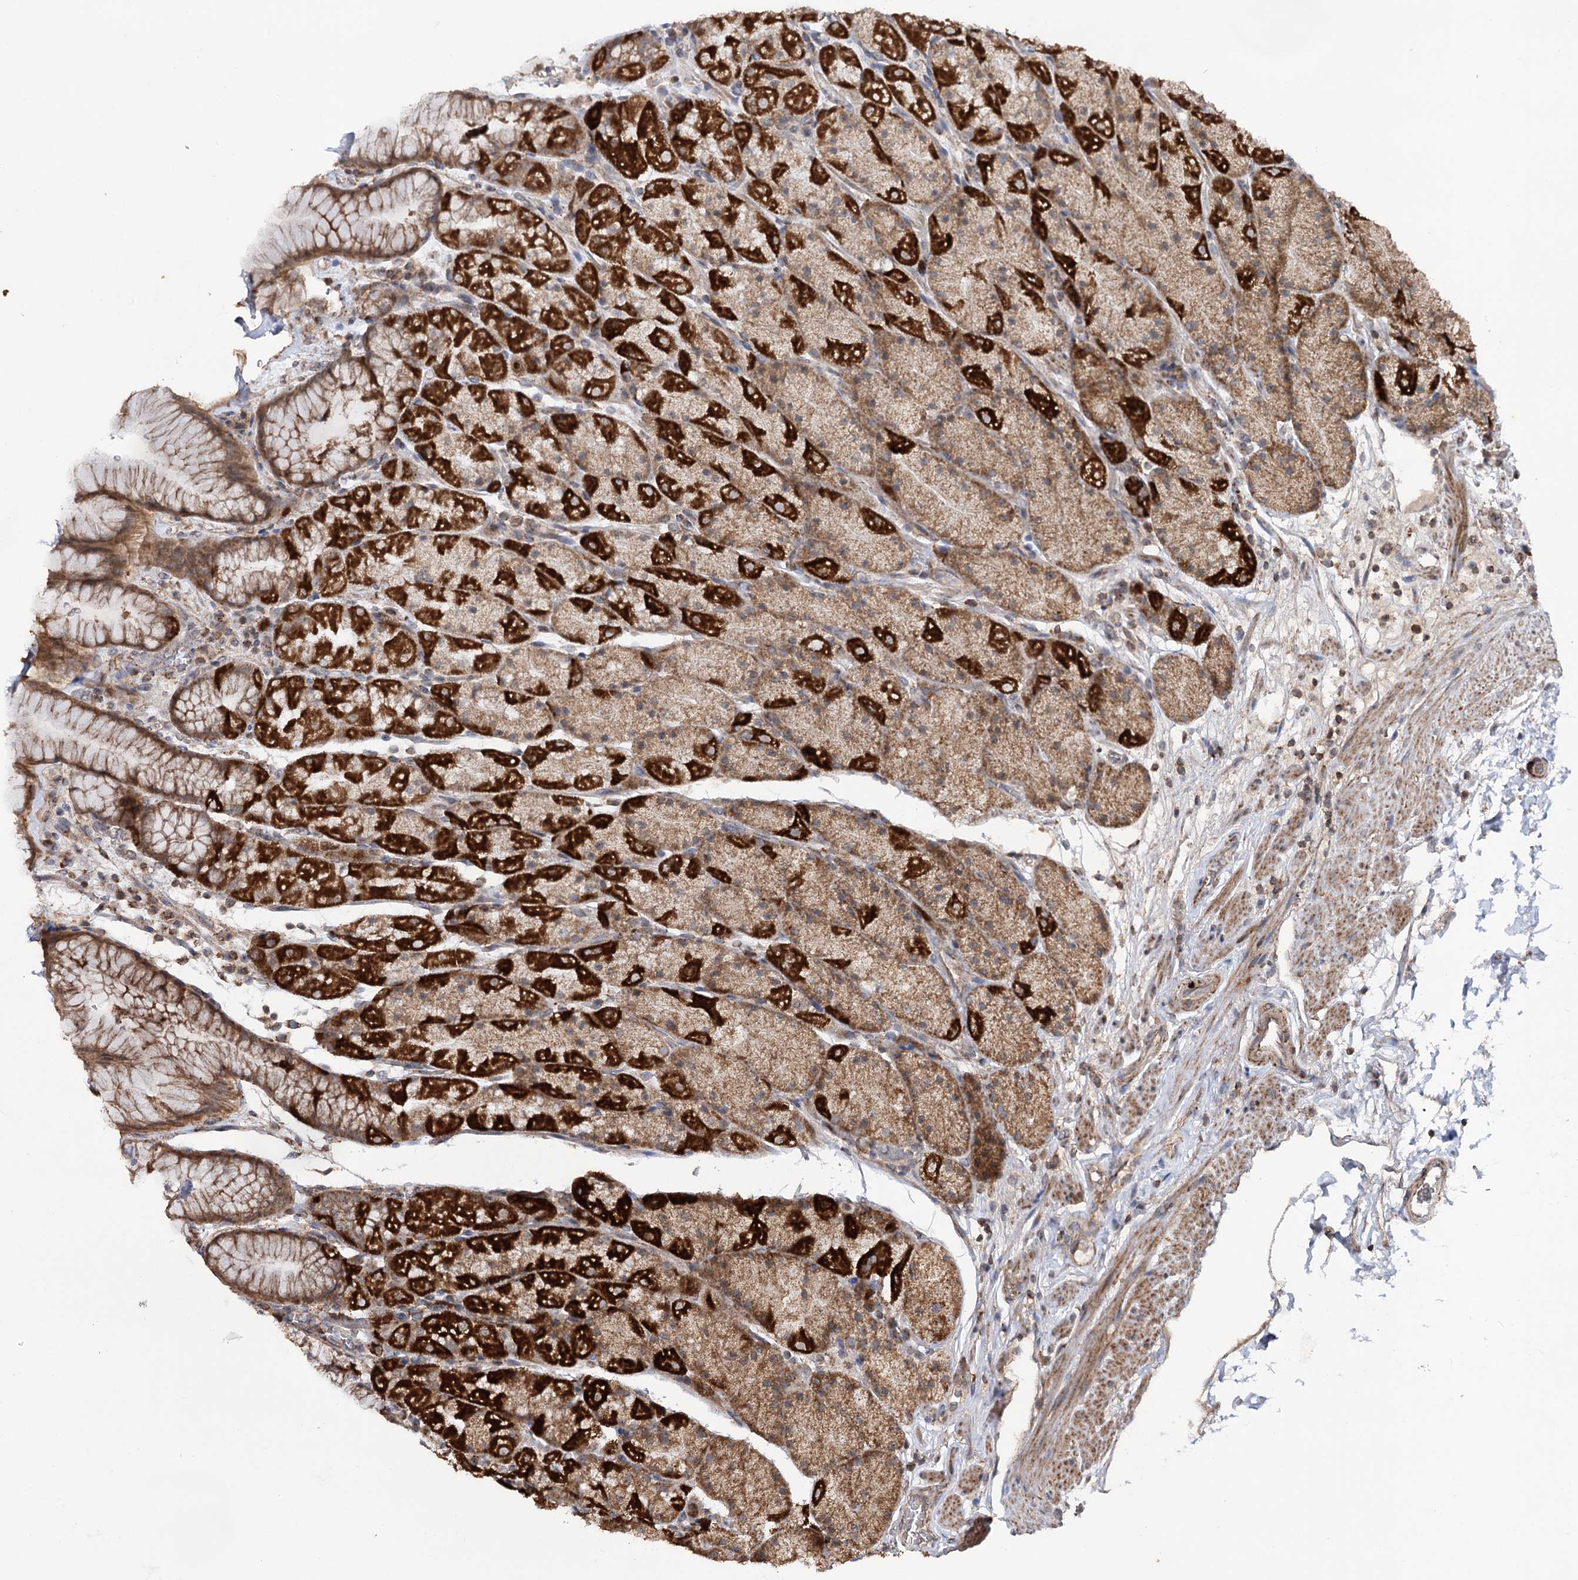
{"staining": {"intensity": "strong", "quantity": ">75%", "location": "cytoplasmic/membranous"}, "tissue": "stomach", "cell_type": "Glandular cells", "image_type": "normal", "snomed": [{"axis": "morphology", "description": "Normal tissue, NOS"}, {"axis": "topography", "description": "Stomach, upper"}, {"axis": "topography", "description": "Stomach, lower"}], "caption": "IHC (DAB (3,3'-diaminobenzidine)) staining of unremarkable stomach reveals strong cytoplasmic/membranous protein expression in about >75% of glandular cells.", "gene": "MINDY3", "patient": {"sex": "male", "age": 67}}